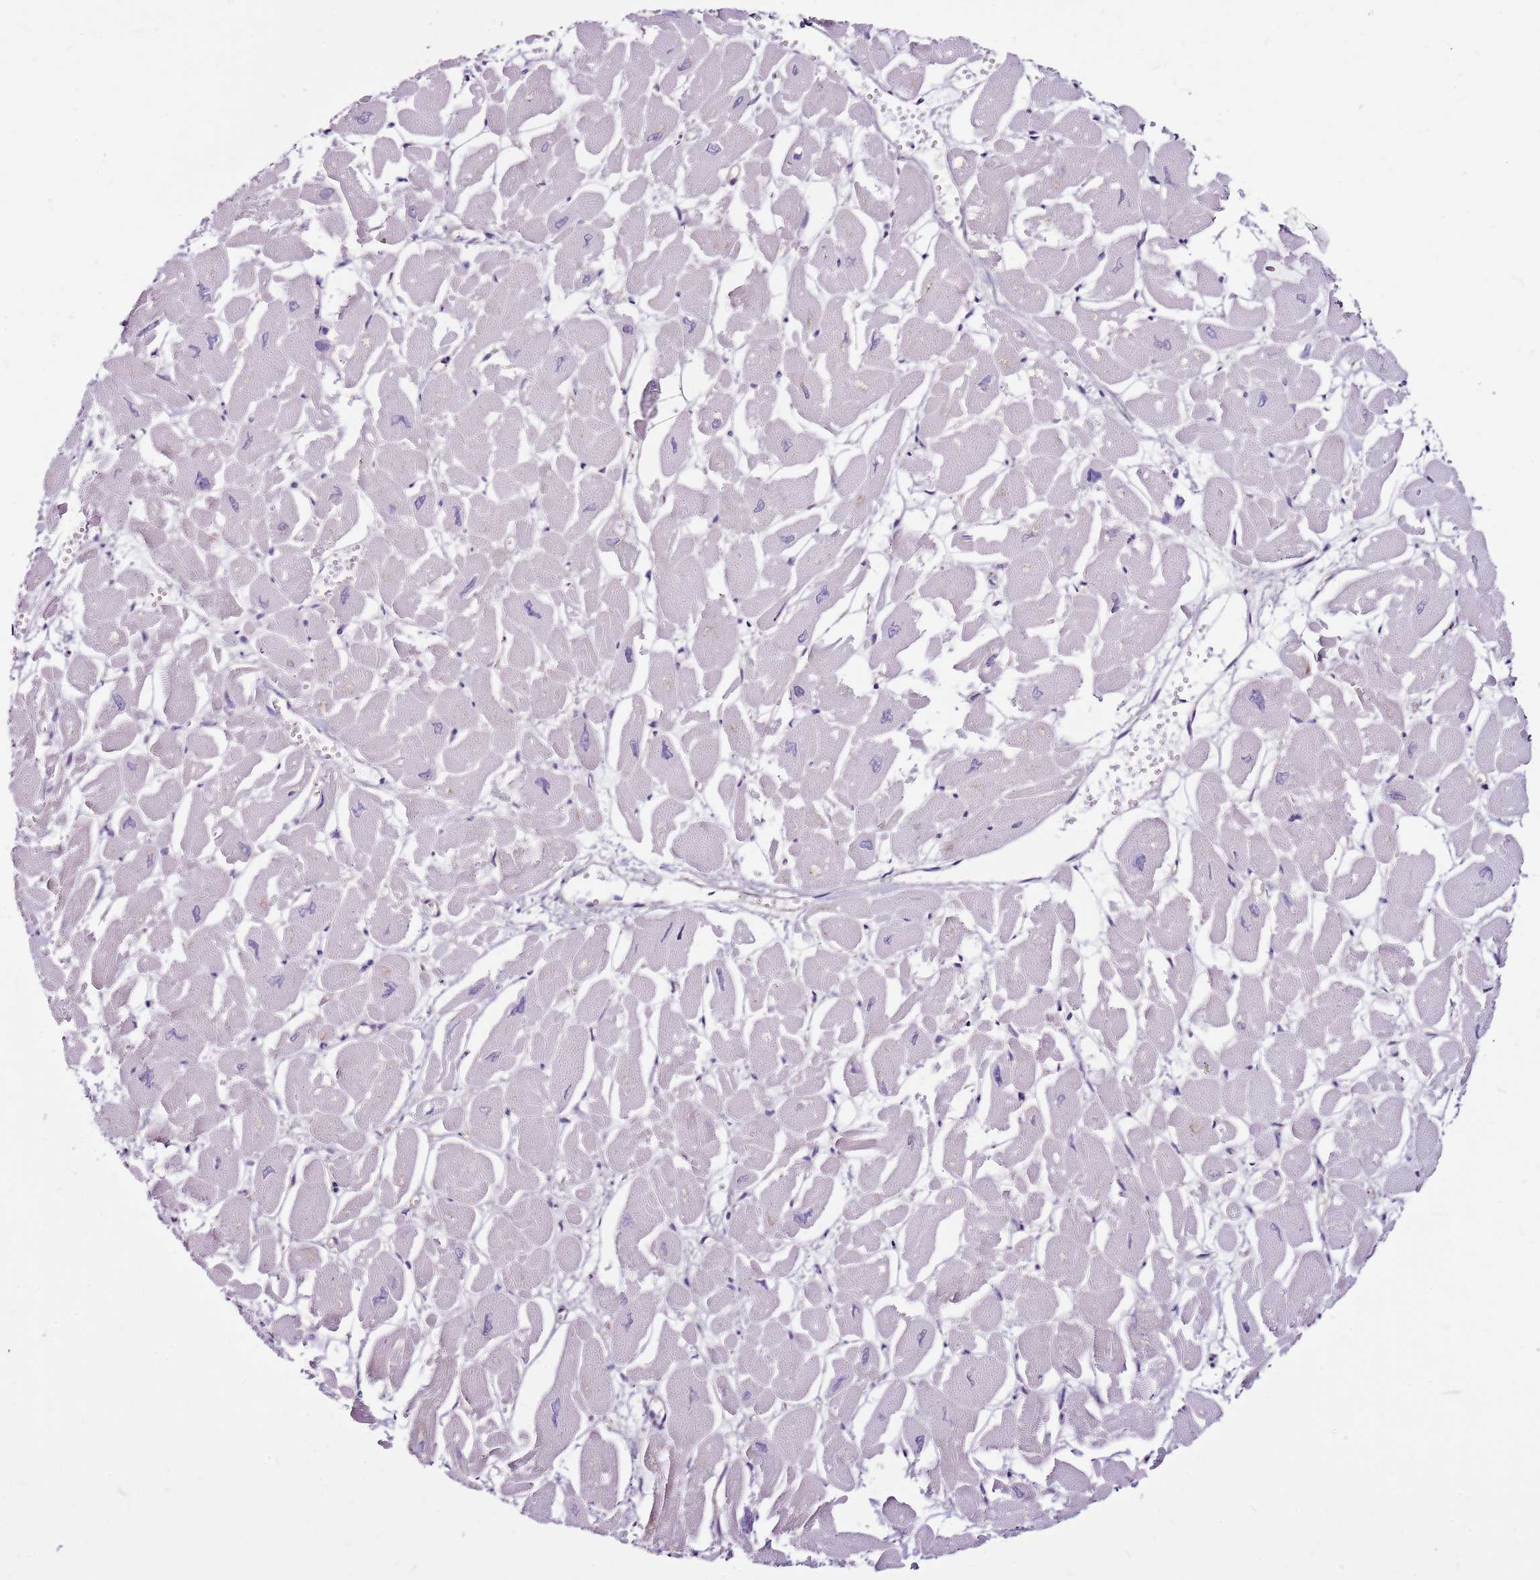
{"staining": {"intensity": "weak", "quantity": "<25%", "location": "cytoplasmic/membranous"}, "tissue": "heart muscle", "cell_type": "Cardiomyocytes", "image_type": "normal", "snomed": [{"axis": "morphology", "description": "Normal tissue, NOS"}, {"axis": "topography", "description": "Heart"}], "caption": "DAB (3,3'-diaminobenzidine) immunohistochemical staining of normal heart muscle displays no significant staining in cardiomyocytes. (DAB immunohistochemistry (IHC), high magnification).", "gene": "POLE3", "patient": {"sex": "male", "age": 54}}